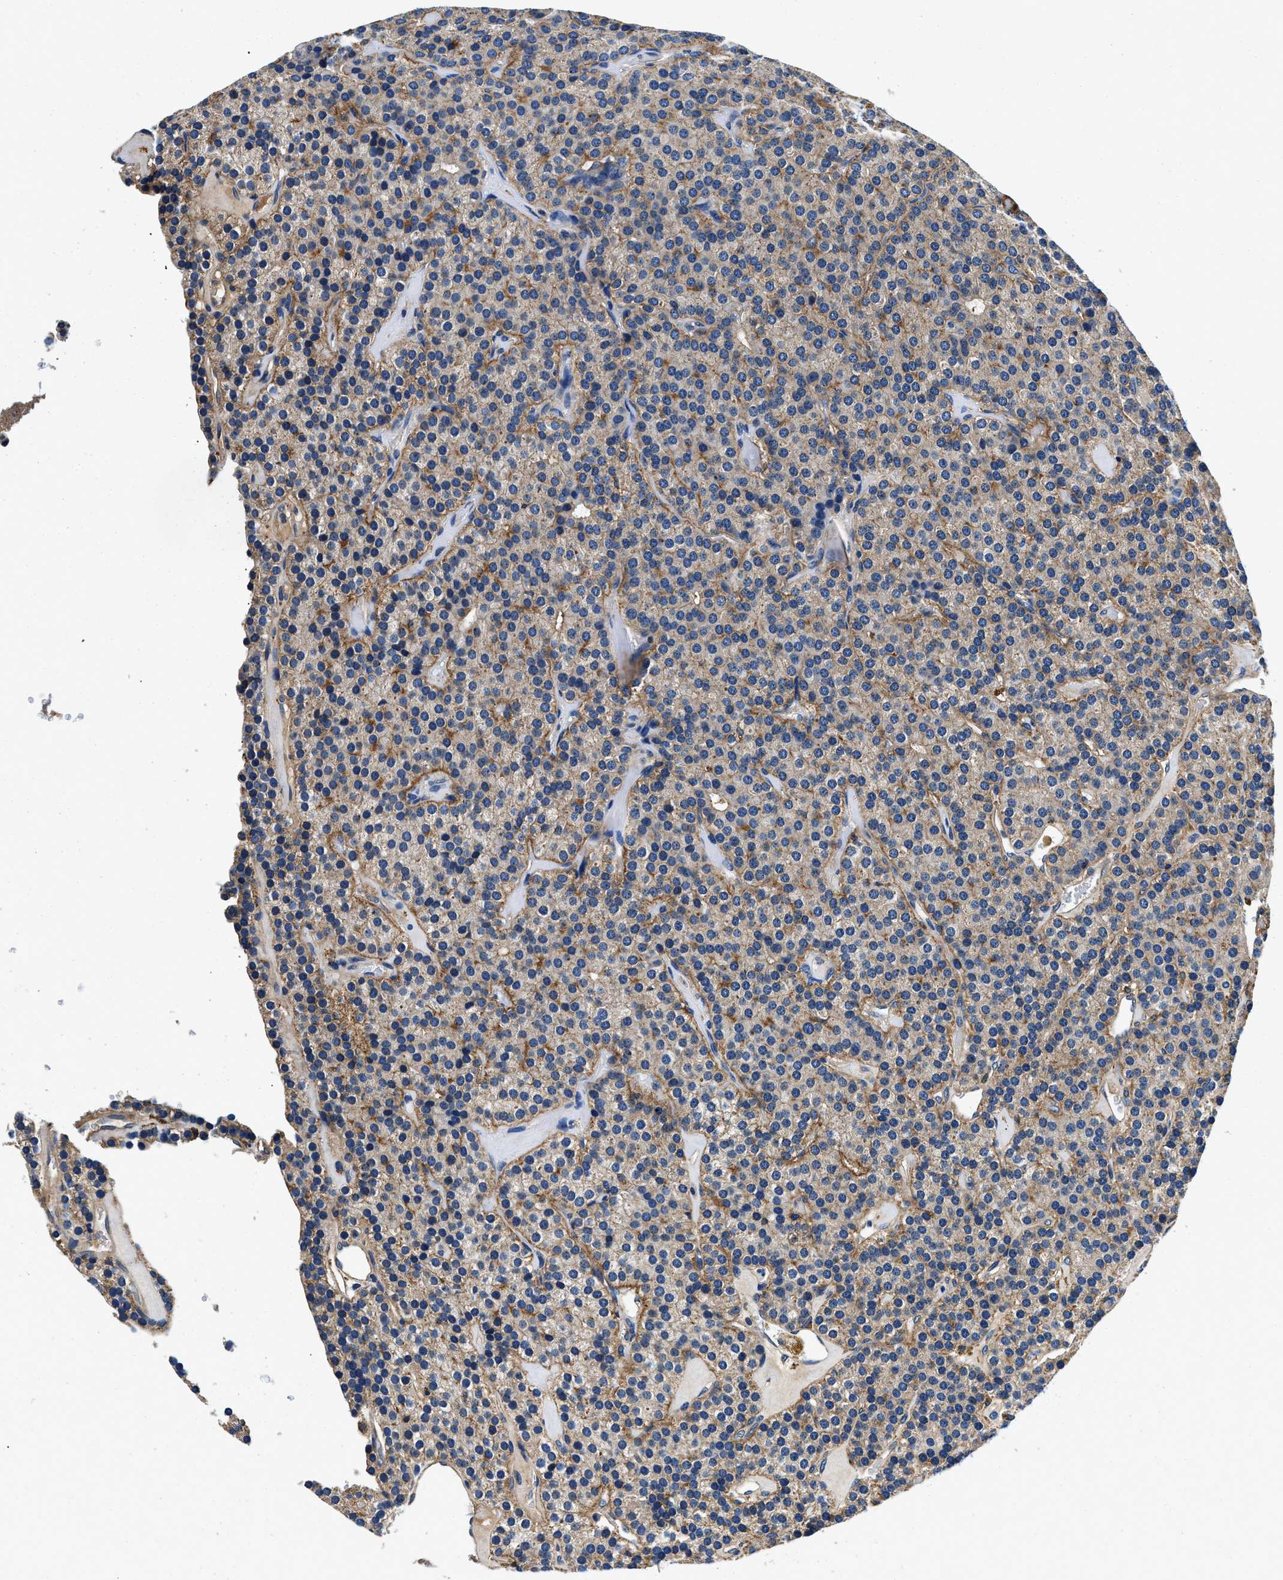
{"staining": {"intensity": "moderate", "quantity": "25%-75%", "location": "cytoplasmic/membranous"}, "tissue": "parathyroid gland", "cell_type": "Glandular cells", "image_type": "normal", "snomed": [{"axis": "morphology", "description": "Normal tissue, NOS"}, {"axis": "morphology", "description": "Adenoma, NOS"}, {"axis": "topography", "description": "Parathyroid gland"}], "caption": "IHC micrograph of unremarkable human parathyroid gland stained for a protein (brown), which demonstrates medium levels of moderate cytoplasmic/membranous positivity in approximately 25%-75% of glandular cells.", "gene": "ZFAND3", "patient": {"sex": "female", "age": 86}}